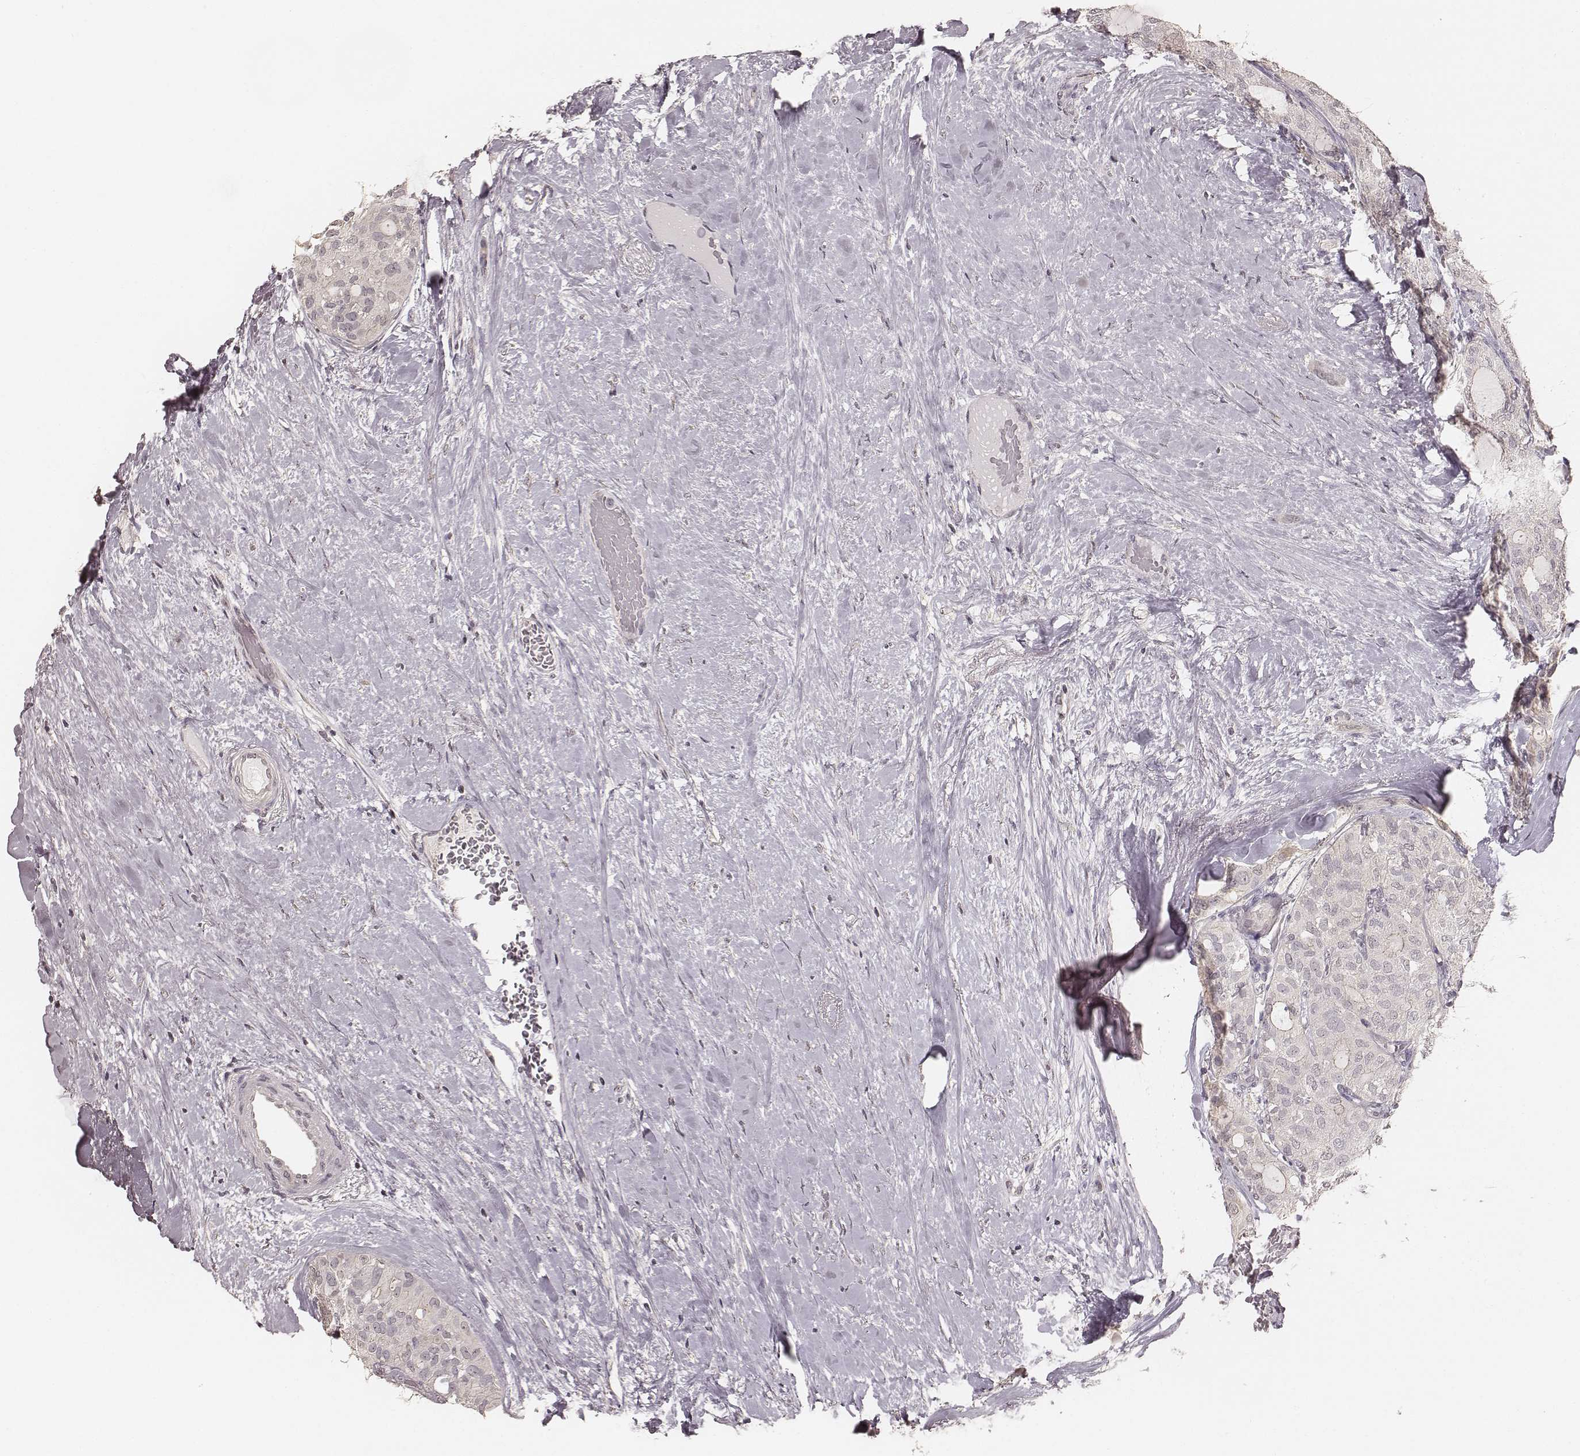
{"staining": {"intensity": "negative", "quantity": "none", "location": "none"}, "tissue": "thyroid cancer", "cell_type": "Tumor cells", "image_type": "cancer", "snomed": [{"axis": "morphology", "description": "Follicular adenoma carcinoma, NOS"}, {"axis": "topography", "description": "Thyroid gland"}], "caption": "Thyroid follicular adenoma carcinoma was stained to show a protein in brown. There is no significant staining in tumor cells.", "gene": "LY6K", "patient": {"sex": "male", "age": 75}}